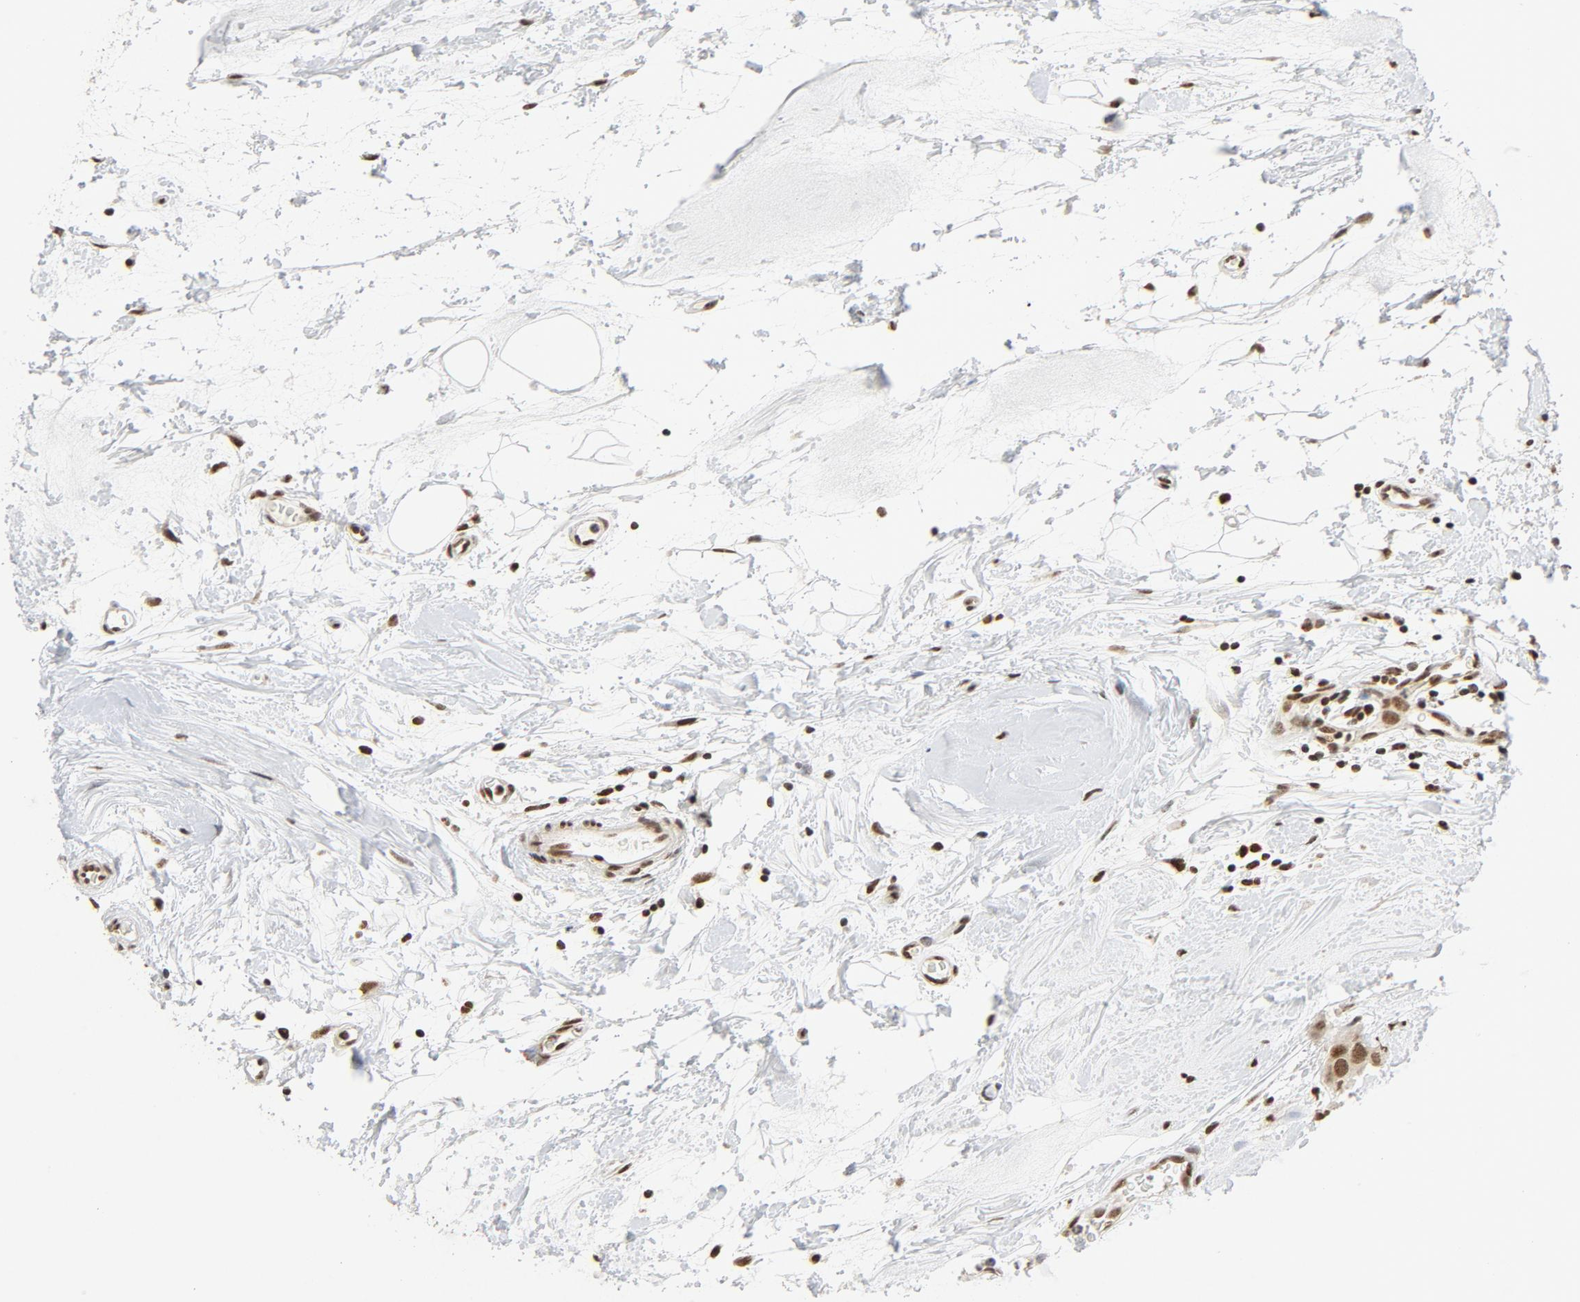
{"staining": {"intensity": "moderate", "quantity": ">75%", "location": "nuclear"}, "tissue": "breast cancer", "cell_type": "Tumor cells", "image_type": "cancer", "snomed": [{"axis": "morphology", "description": "Duct carcinoma"}, {"axis": "topography", "description": "Breast"}], "caption": "Breast cancer tissue exhibits moderate nuclear expression in approximately >75% of tumor cells", "gene": "ERCC1", "patient": {"sex": "female", "age": 40}}